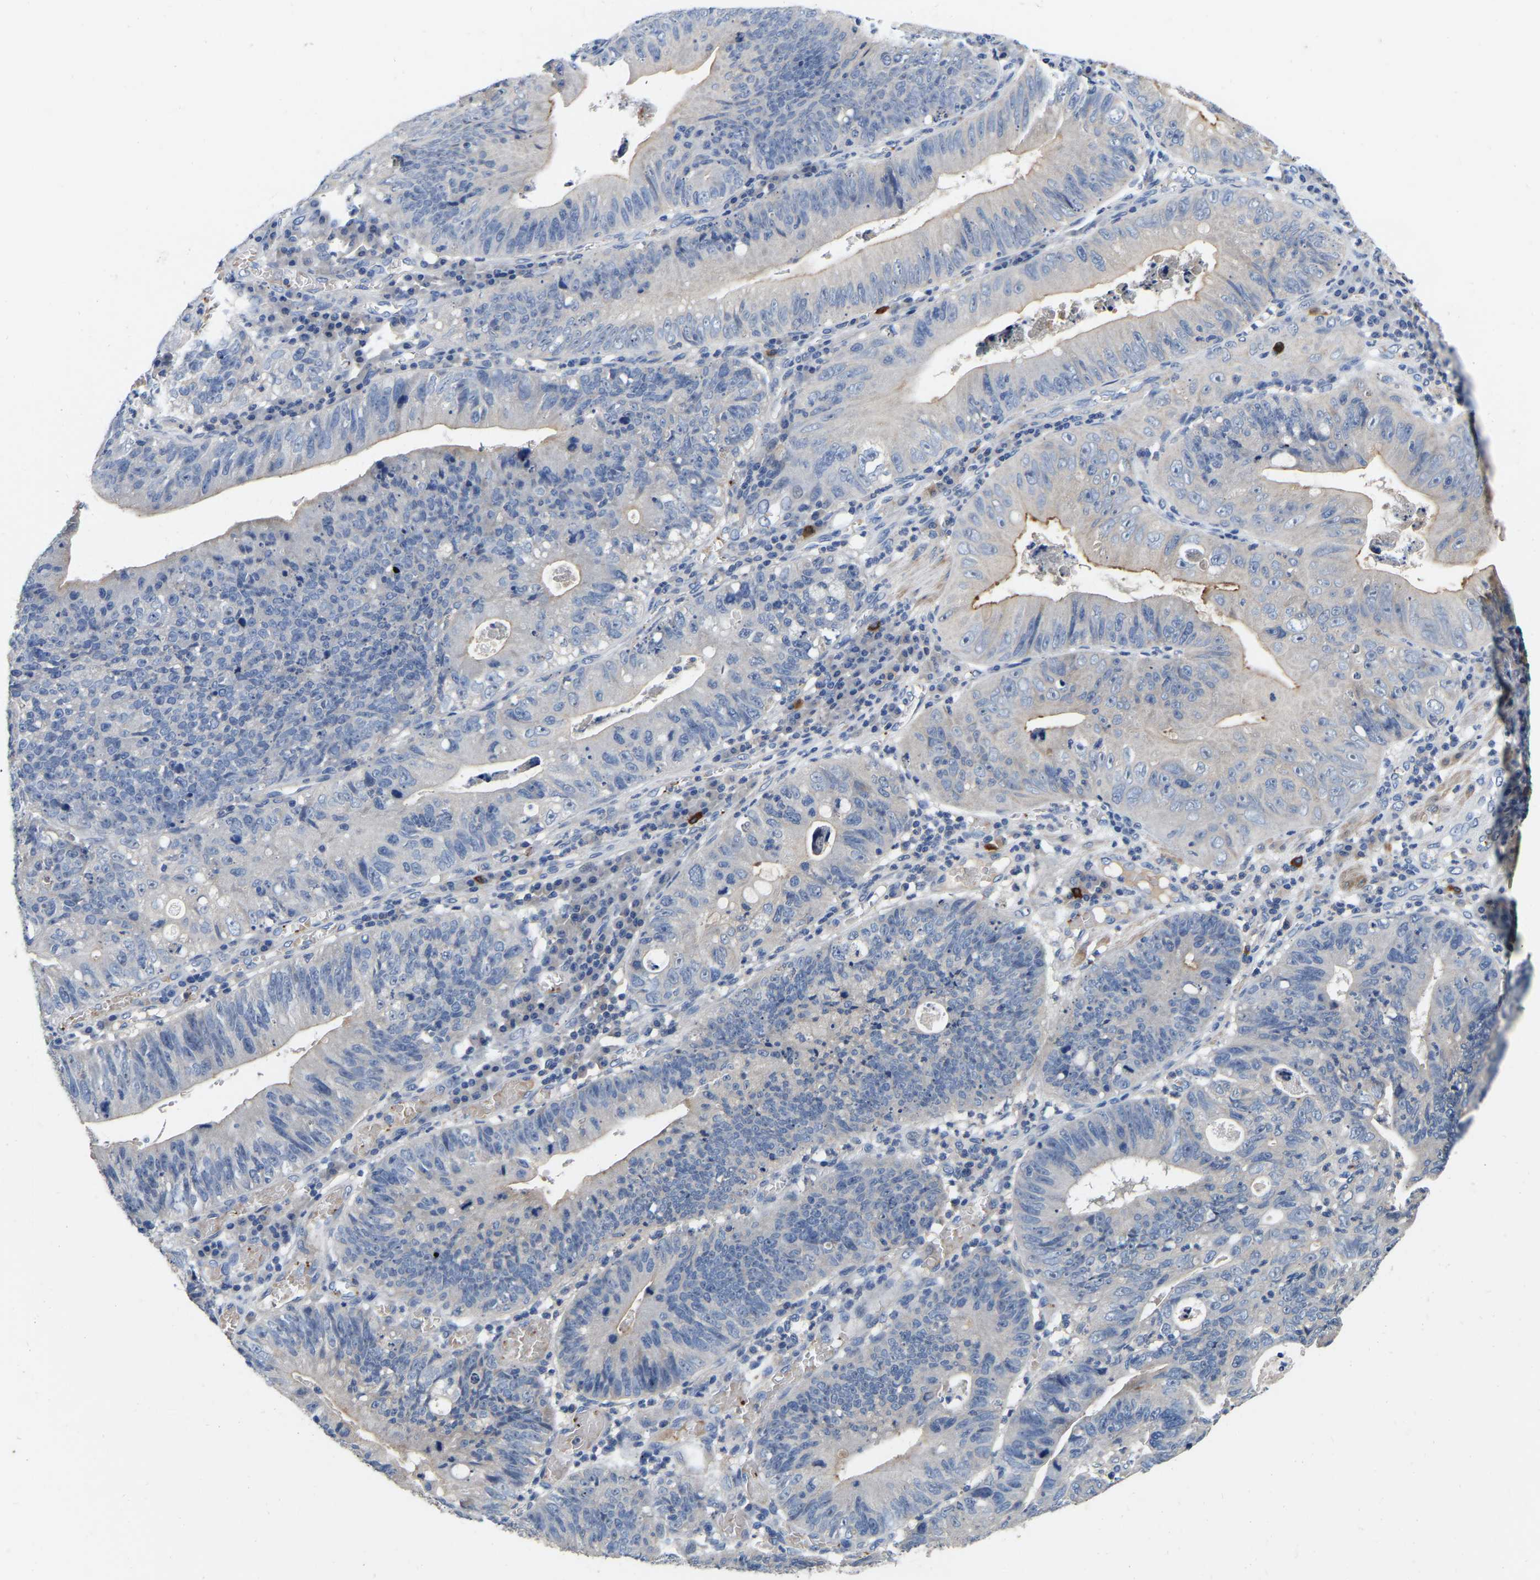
{"staining": {"intensity": "moderate", "quantity": "<25%", "location": "cytoplasmic/membranous"}, "tissue": "stomach cancer", "cell_type": "Tumor cells", "image_type": "cancer", "snomed": [{"axis": "morphology", "description": "Adenocarcinoma, NOS"}, {"axis": "topography", "description": "Stomach"}], "caption": "Protein expression analysis of stomach cancer (adenocarcinoma) shows moderate cytoplasmic/membranous positivity in about <25% of tumor cells.", "gene": "RAB27B", "patient": {"sex": "male", "age": 59}}